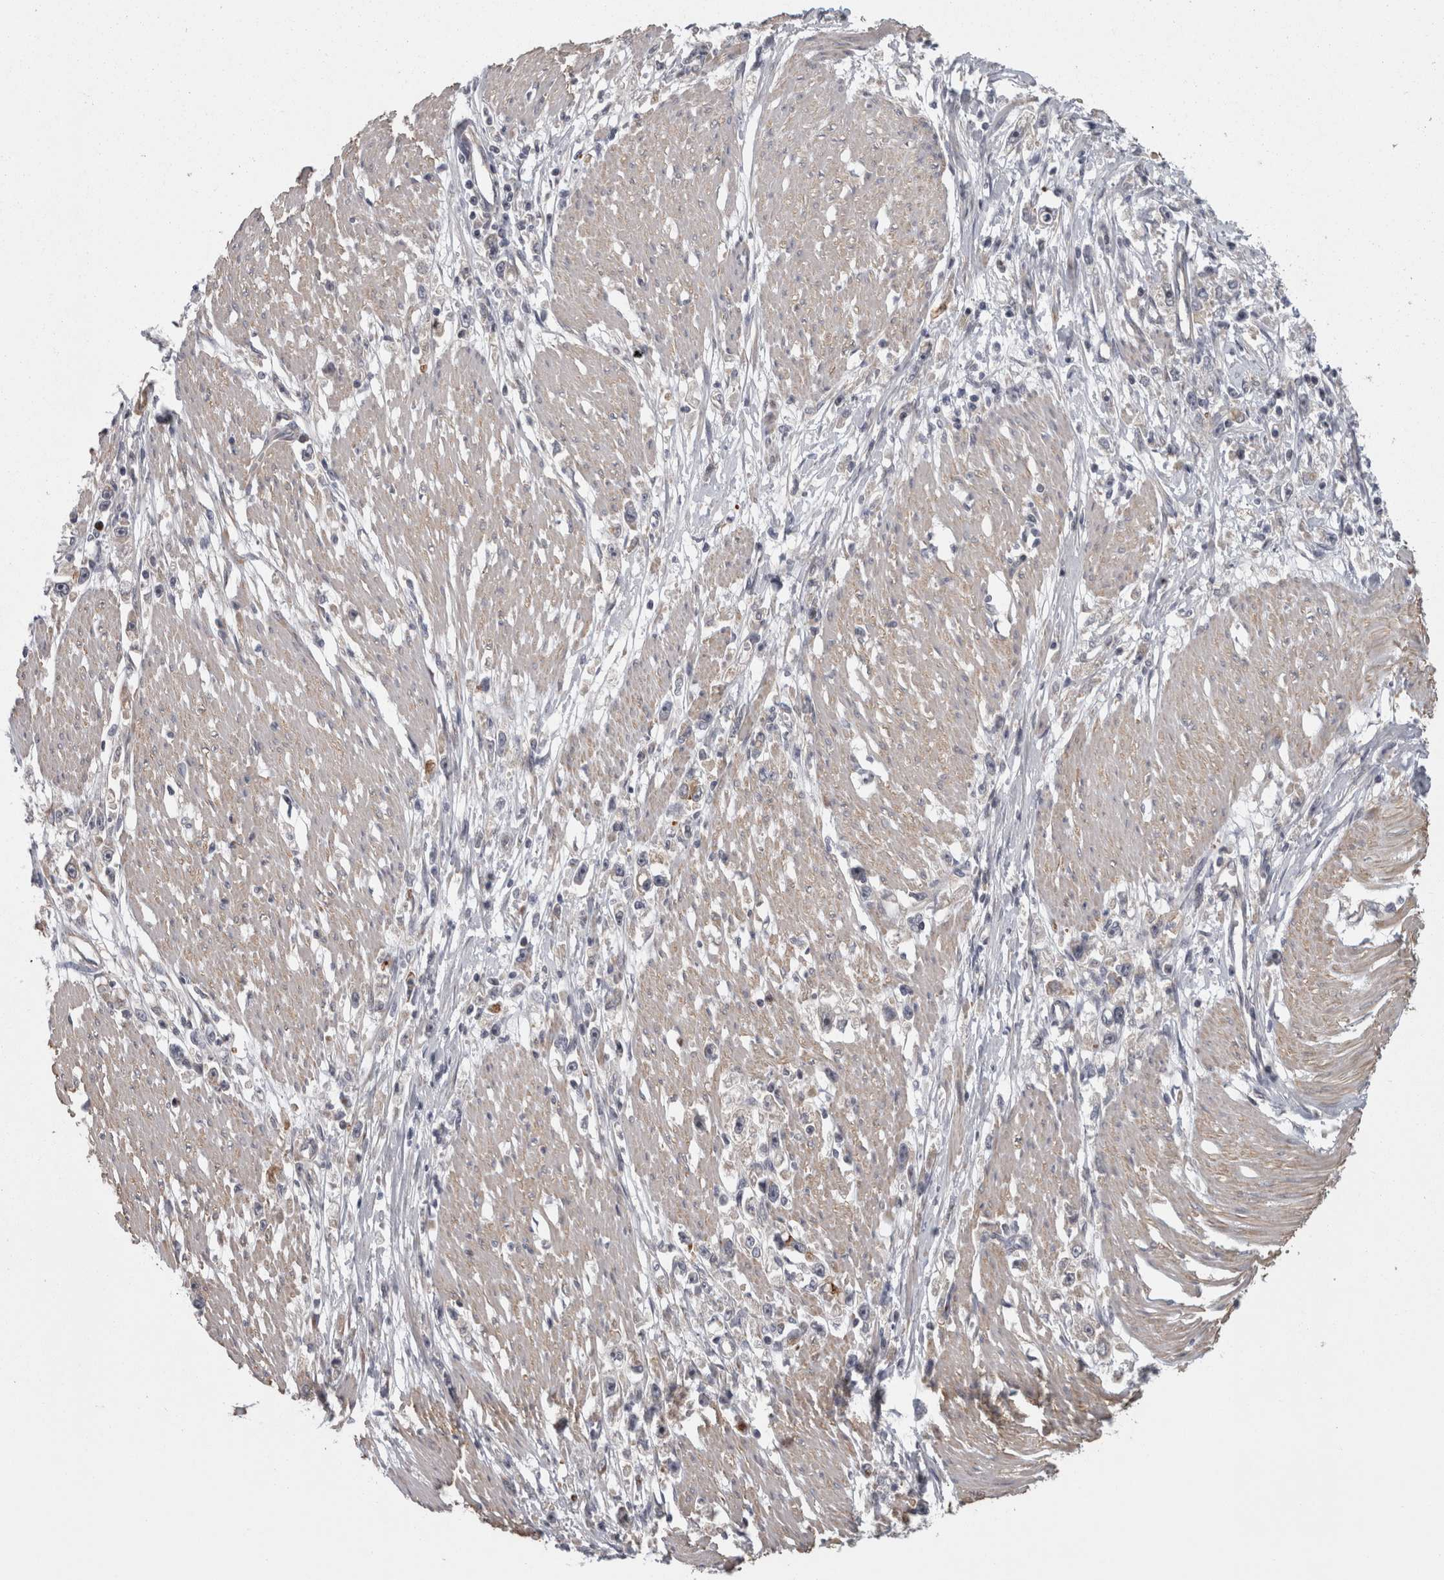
{"staining": {"intensity": "negative", "quantity": "none", "location": "none"}, "tissue": "stomach cancer", "cell_type": "Tumor cells", "image_type": "cancer", "snomed": [{"axis": "morphology", "description": "Adenocarcinoma, NOS"}, {"axis": "topography", "description": "Stomach"}], "caption": "Tumor cells are negative for protein expression in human stomach cancer (adenocarcinoma).", "gene": "RMDN1", "patient": {"sex": "female", "age": 59}}